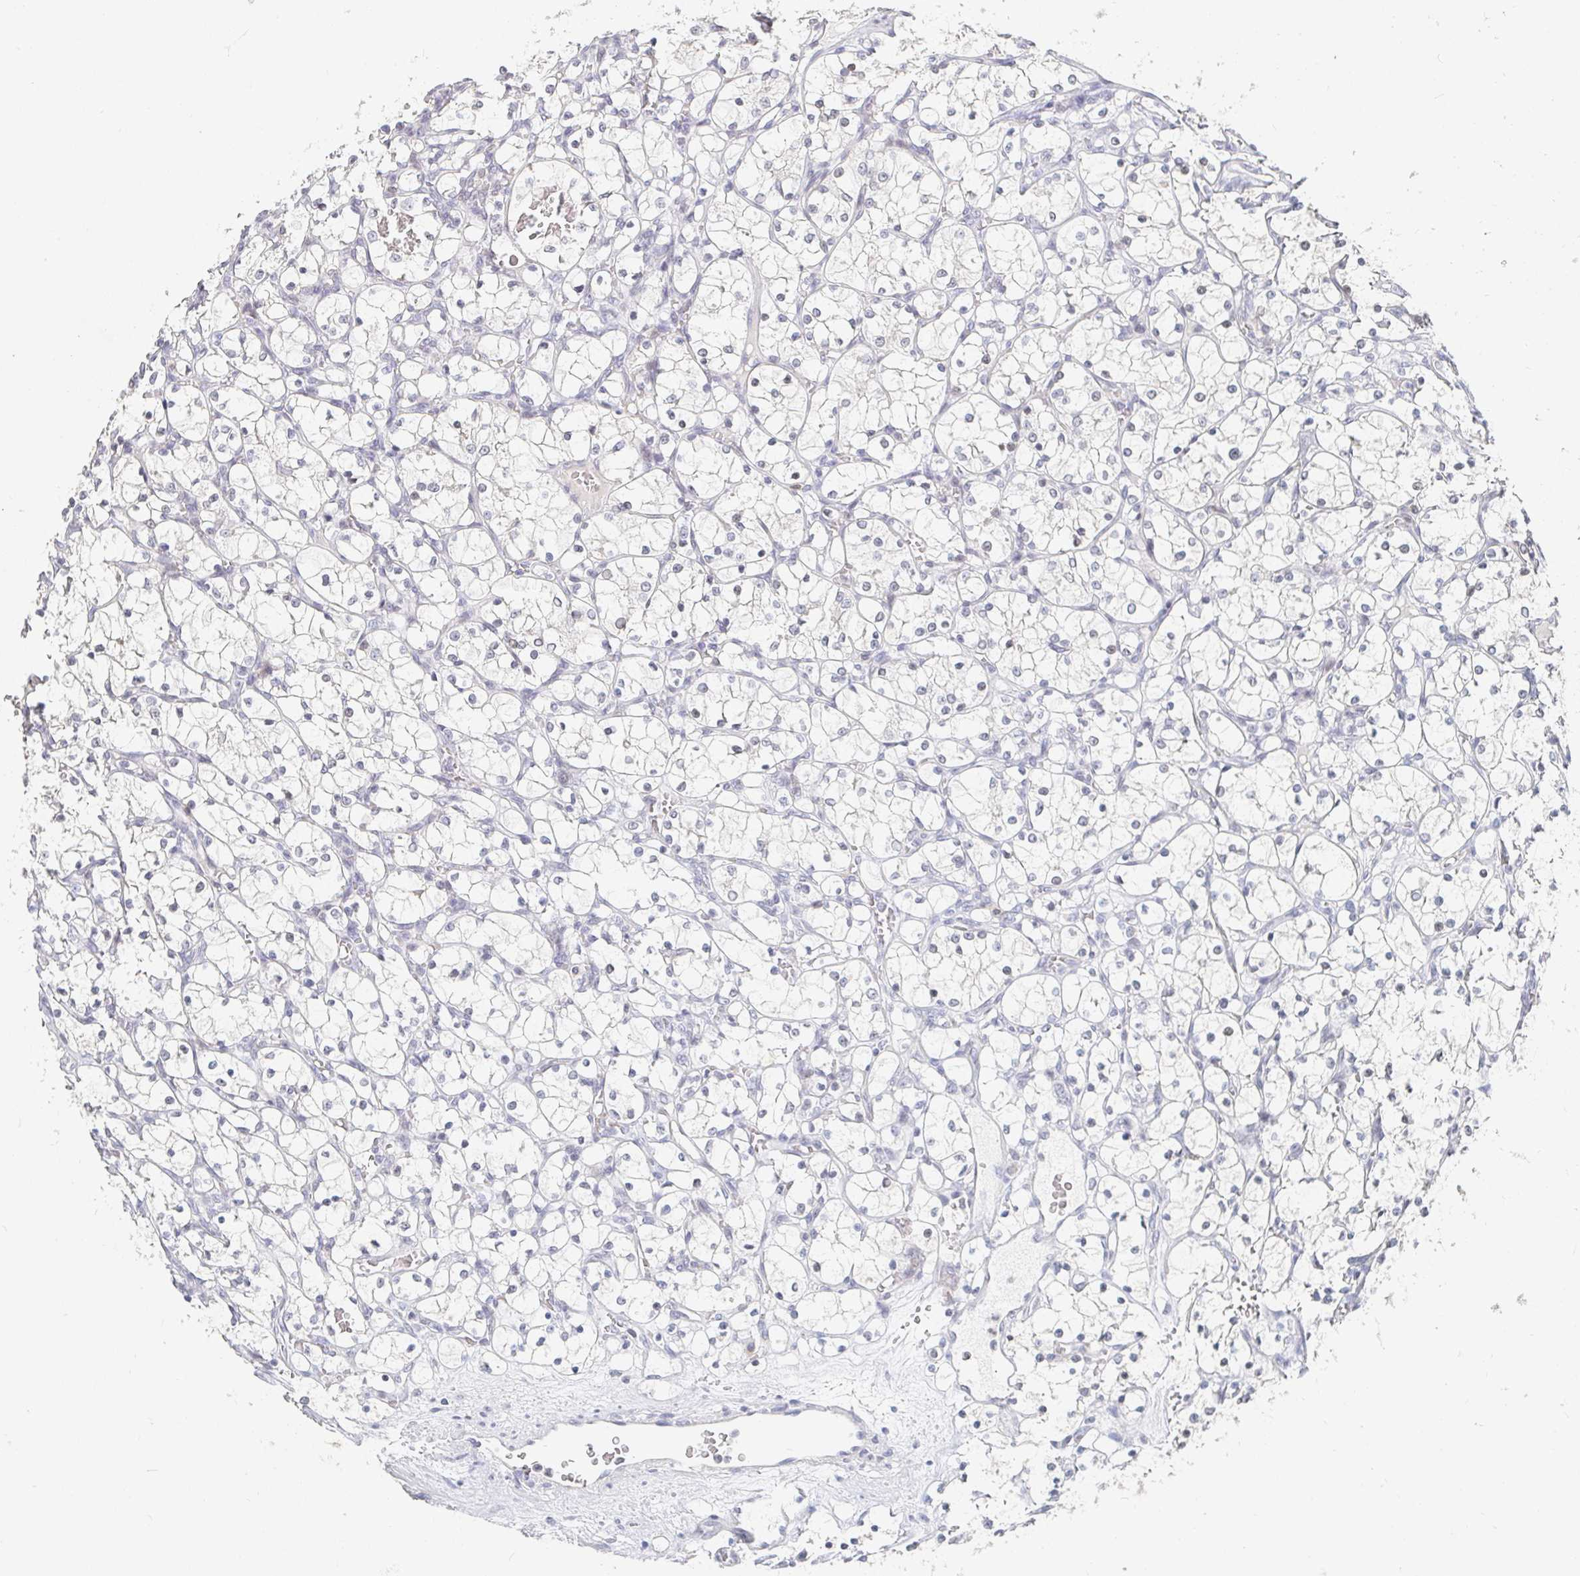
{"staining": {"intensity": "negative", "quantity": "none", "location": "none"}, "tissue": "renal cancer", "cell_type": "Tumor cells", "image_type": "cancer", "snomed": [{"axis": "morphology", "description": "Adenocarcinoma, NOS"}, {"axis": "topography", "description": "Kidney"}], "caption": "IHC image of neoplastic tissue: human renal cancer stained with DAB (3,3'-diaminobenzidine) shows no significant protein expression in tumor cells.", "gene": "NME9", "patient": {"sex": "female", "age": 69}}